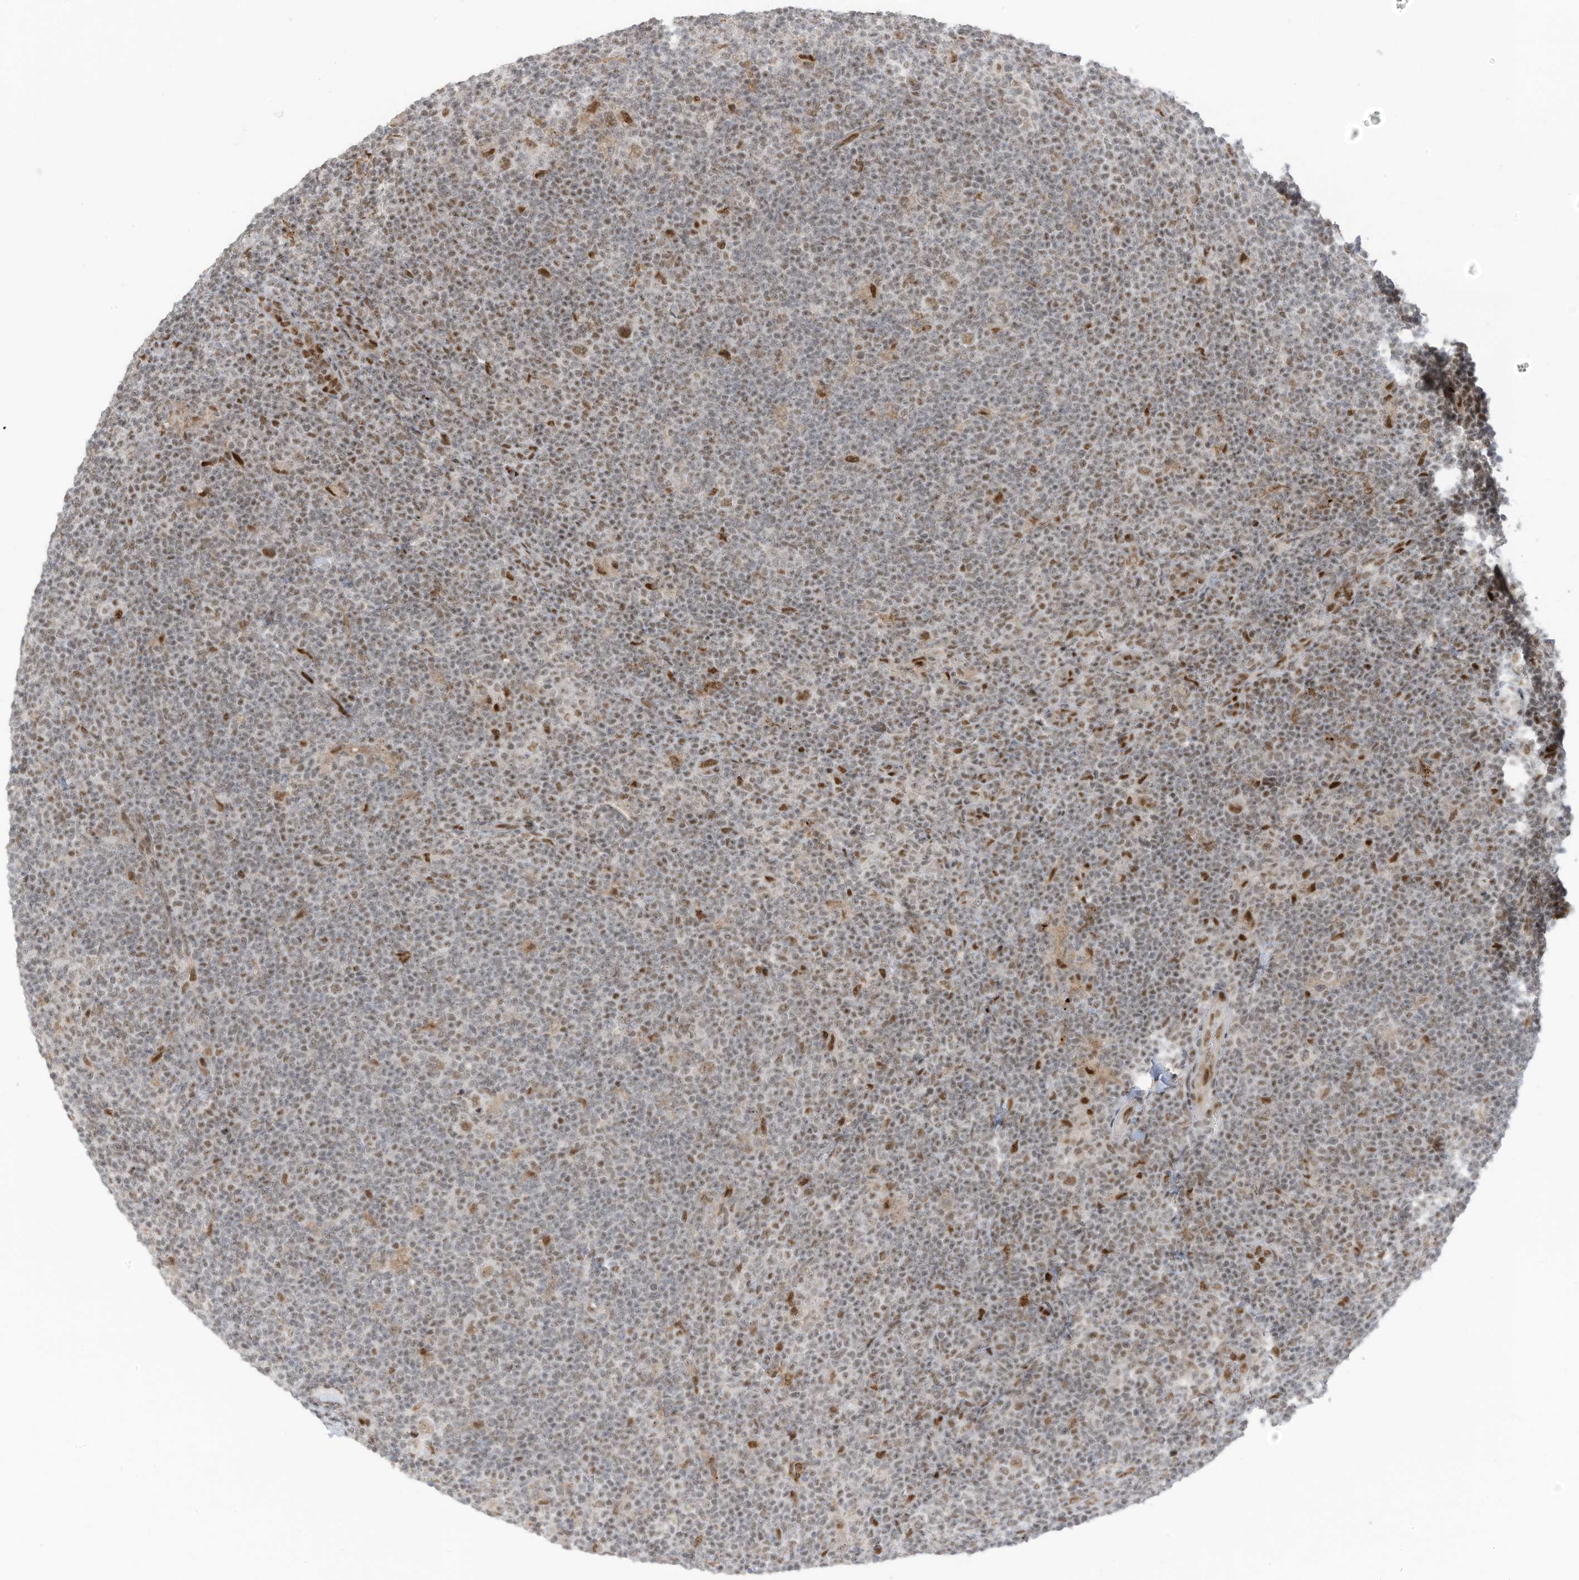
{"staining": {"intensity": "weak", "quantity": ">75%", "location": "nuclear"}, "tissue": "lymphoma", "cell_type": "Tumor cells", "image_type": "cancer", "snomed": [{"axis": "morphology", "description": "Hodgkin's disease, NOS"}, {"axis": "topography", "description": "Lymph node"}], "caption": "Approximately >75% of tumor cells in lymphoma show weak nuclear protein positivity as visualized by brown immunohistochemical staining.", "gene": "ZCWPW2", "patient": {"sex": "female", "age": 57}}